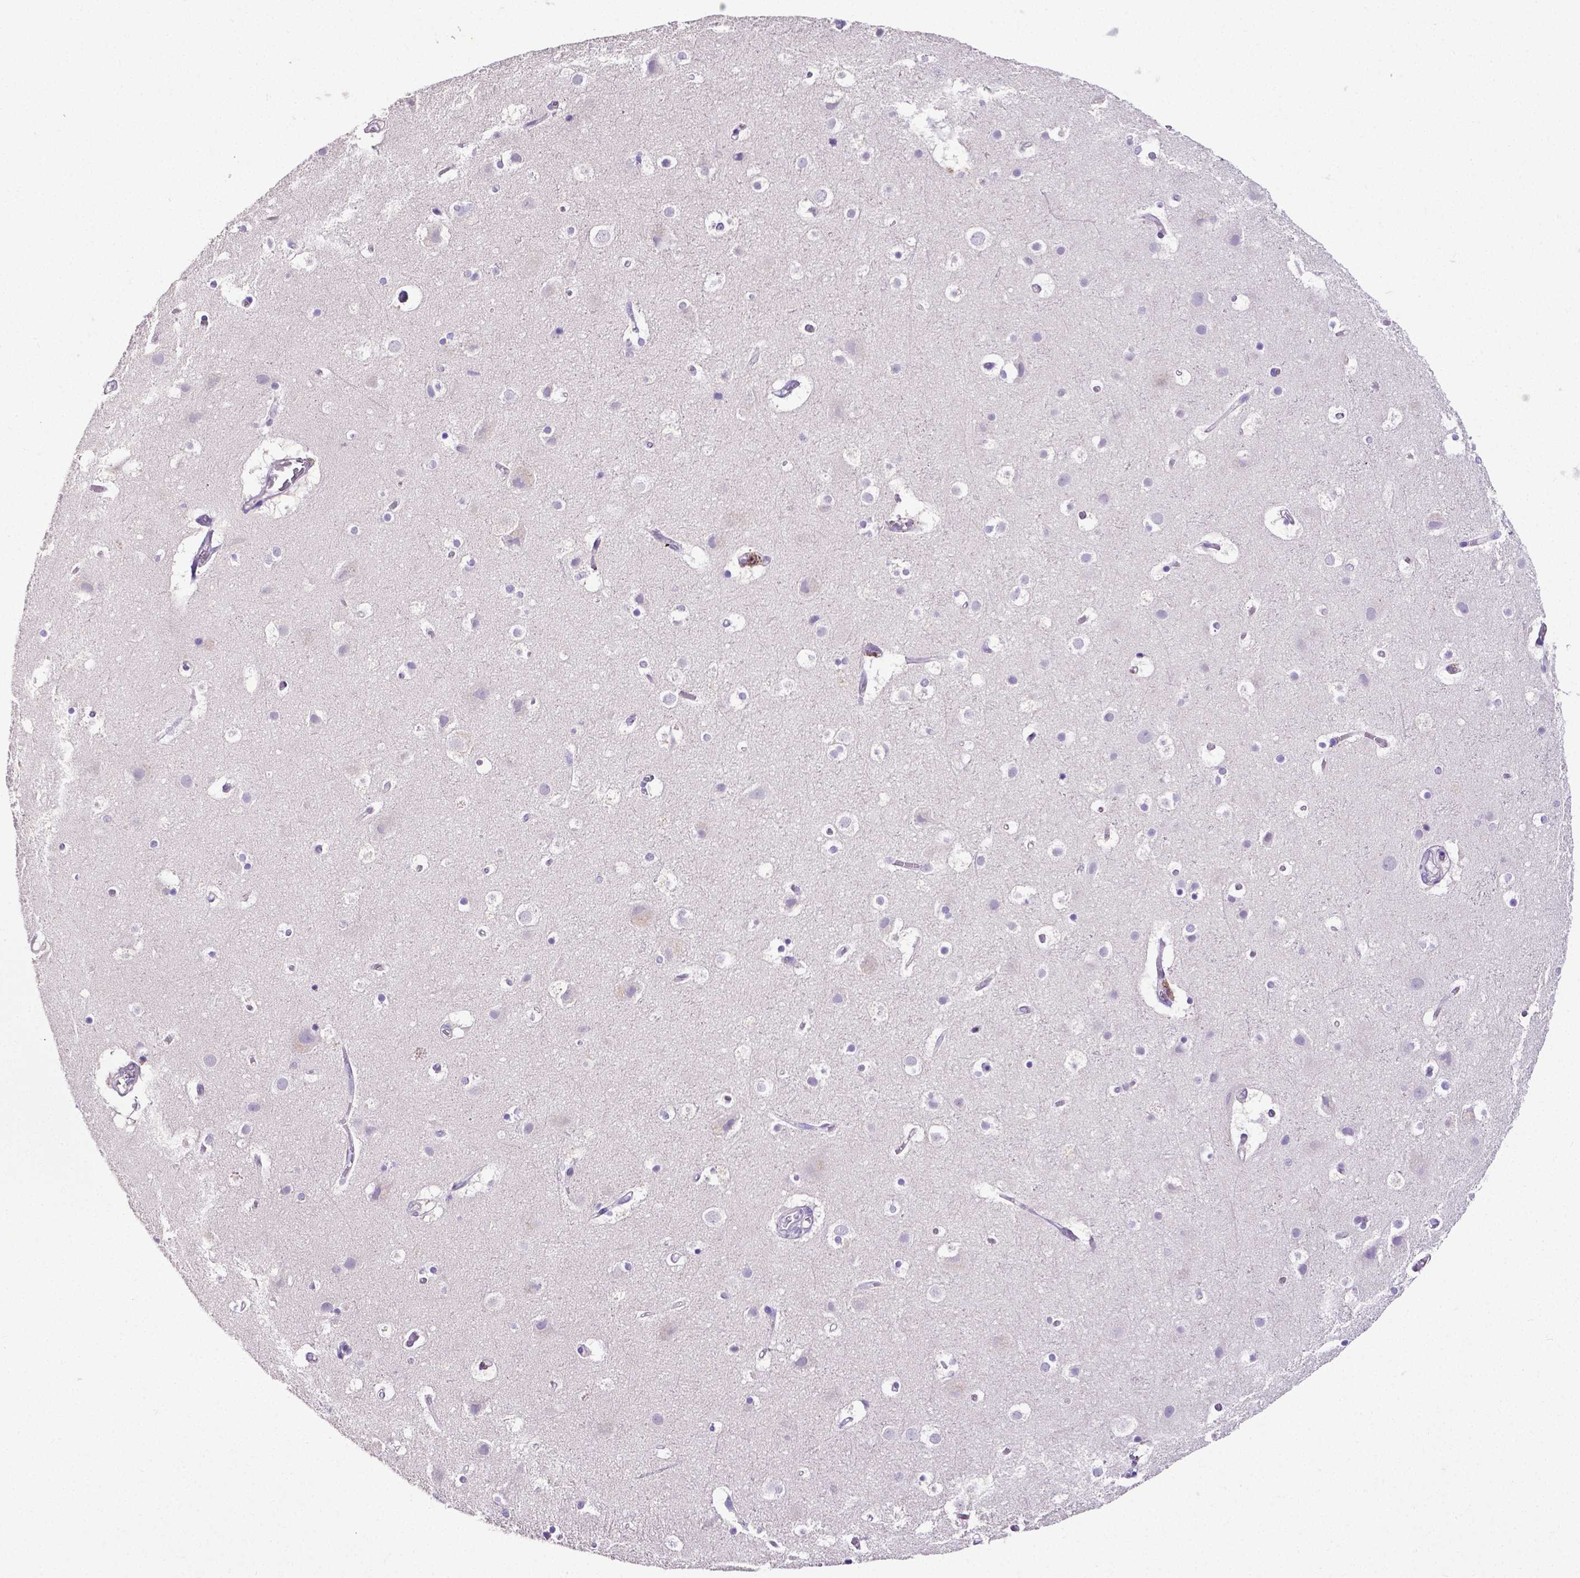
{"staining": {"intensity": "negative", "quantity": "none", "location": "none"}, "tissue": "cerebral cortex", "cell_type": "Endothelial cells", "image_type": "normal", "snomed": [{"axis": "morphology", "description": "Normal tissue, NOS"}, {"axis": "topography", "description": "Cerebral cortex"}], "caption": "Normal cerebral cortex was stained to show a protein in brown. There is no significant expression in endothelial cells.", "gene": "MMP9", "patient": {"sex": "female", "age": 52}}